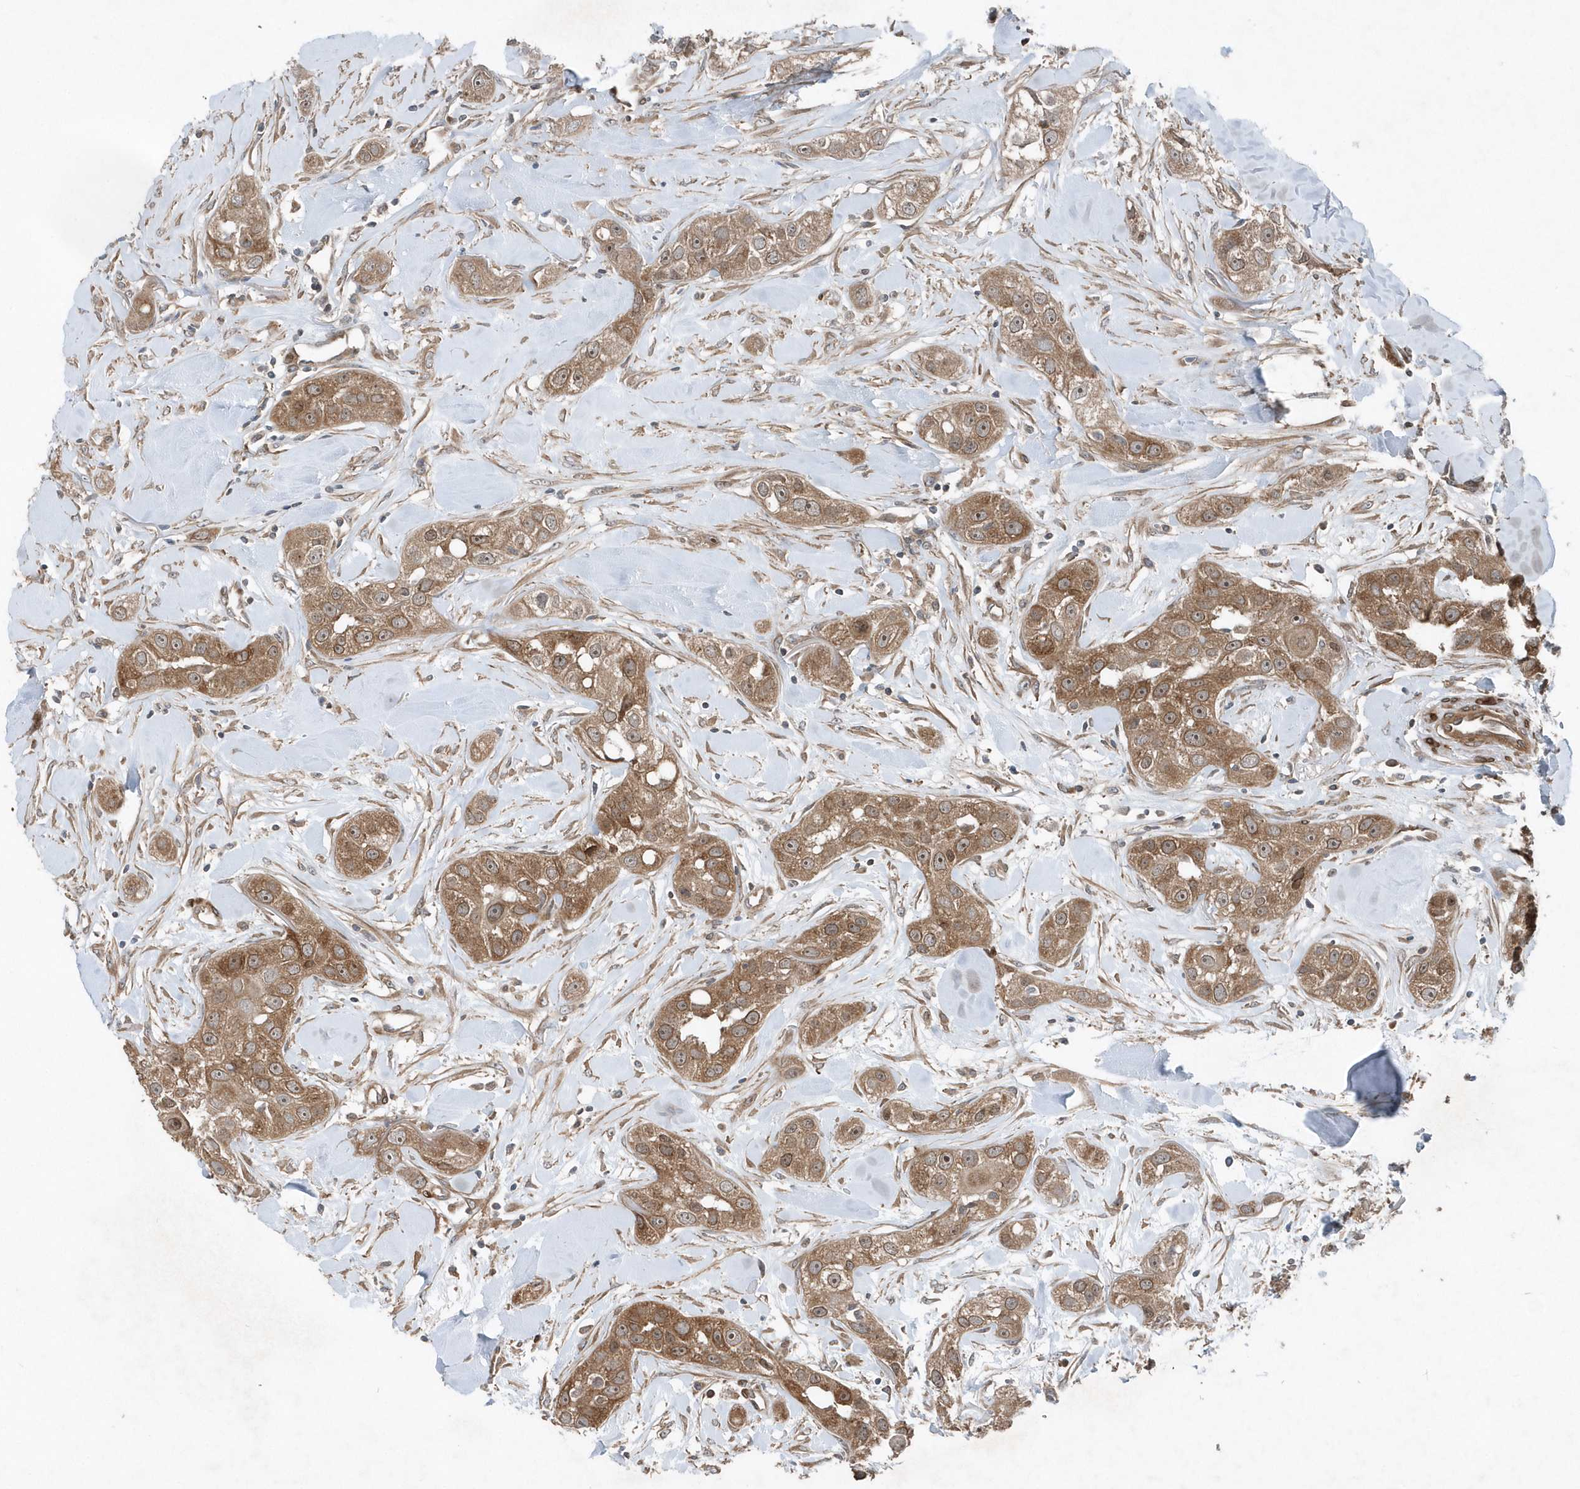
{"staining": {"intensity": "moderate", "quantity": ">75%", "location": "cytoplasmic/membranous"}, "tissue": "head and neck cancer", "cell_type": "Tumor cells", "image_type": "cancer", "snomed": [{"axis": "morphology", "description": "Normal tissue, NOS"}, {"axis": "morphology", "description": "Squamous cell carcinoma, NOS"}, {"axis": "topography", "description": "Skeletal muscle"}, {"axis": "topography", "description": "Head-Neck"}], "caption": "High-magnification brightfield microscopy of squamous cell carcinoma (head and neck) stained with DAB (3,3'-diaminobenzidine) (brown) and counterstained with hematoxylin (blue). tumor cells exhibit moderate cytoplasmic/membranous positivity is identified in approximately>75% of cells. The staining was performed using DAB (3,3'-diaminobenzidine) to visualize the protein expression in brown, while the nuclei were stained in blue with hematoxylin (Magnification: 20x).", "gene": "MCC", "patient": {"sex": "male", "age": 51}}